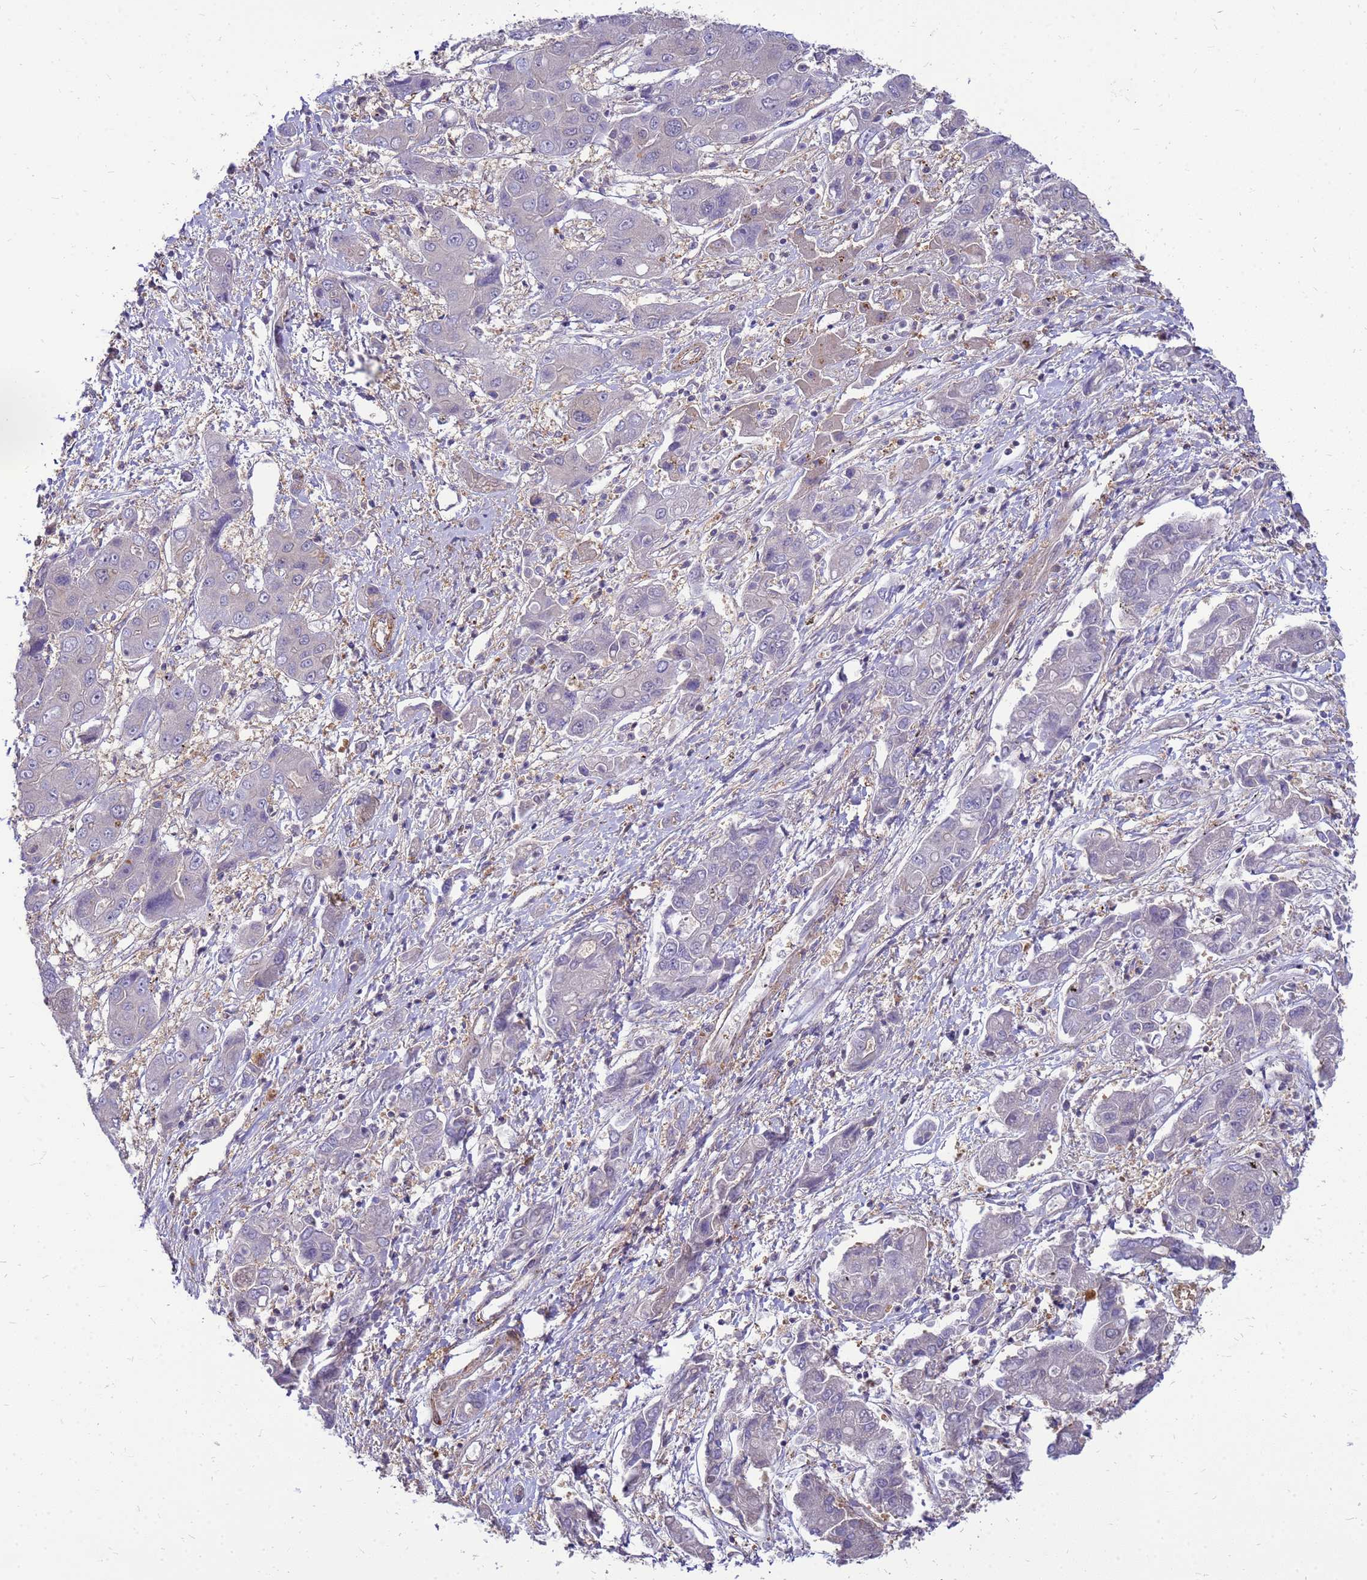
{"staining": {"intensity": "negative", "quantity": "none", "location": "none"}, "tissue": "liver cancer", "cell_type": "Tumor cells", "image_type": "cancer", "snomed": [{"axis": "morphology", "description": "Cholangiocarcinoma"}, {"axis": "topography", "description": "Liver"}], "caption": "Immunohistochemical staining of cholangiocarcinoma (liver) exhibits no significant staining in tumor cells. Nuclei are stained in blue.", "gene": "ENOPH1", "patient": {"sex": "male", "age": 67}}